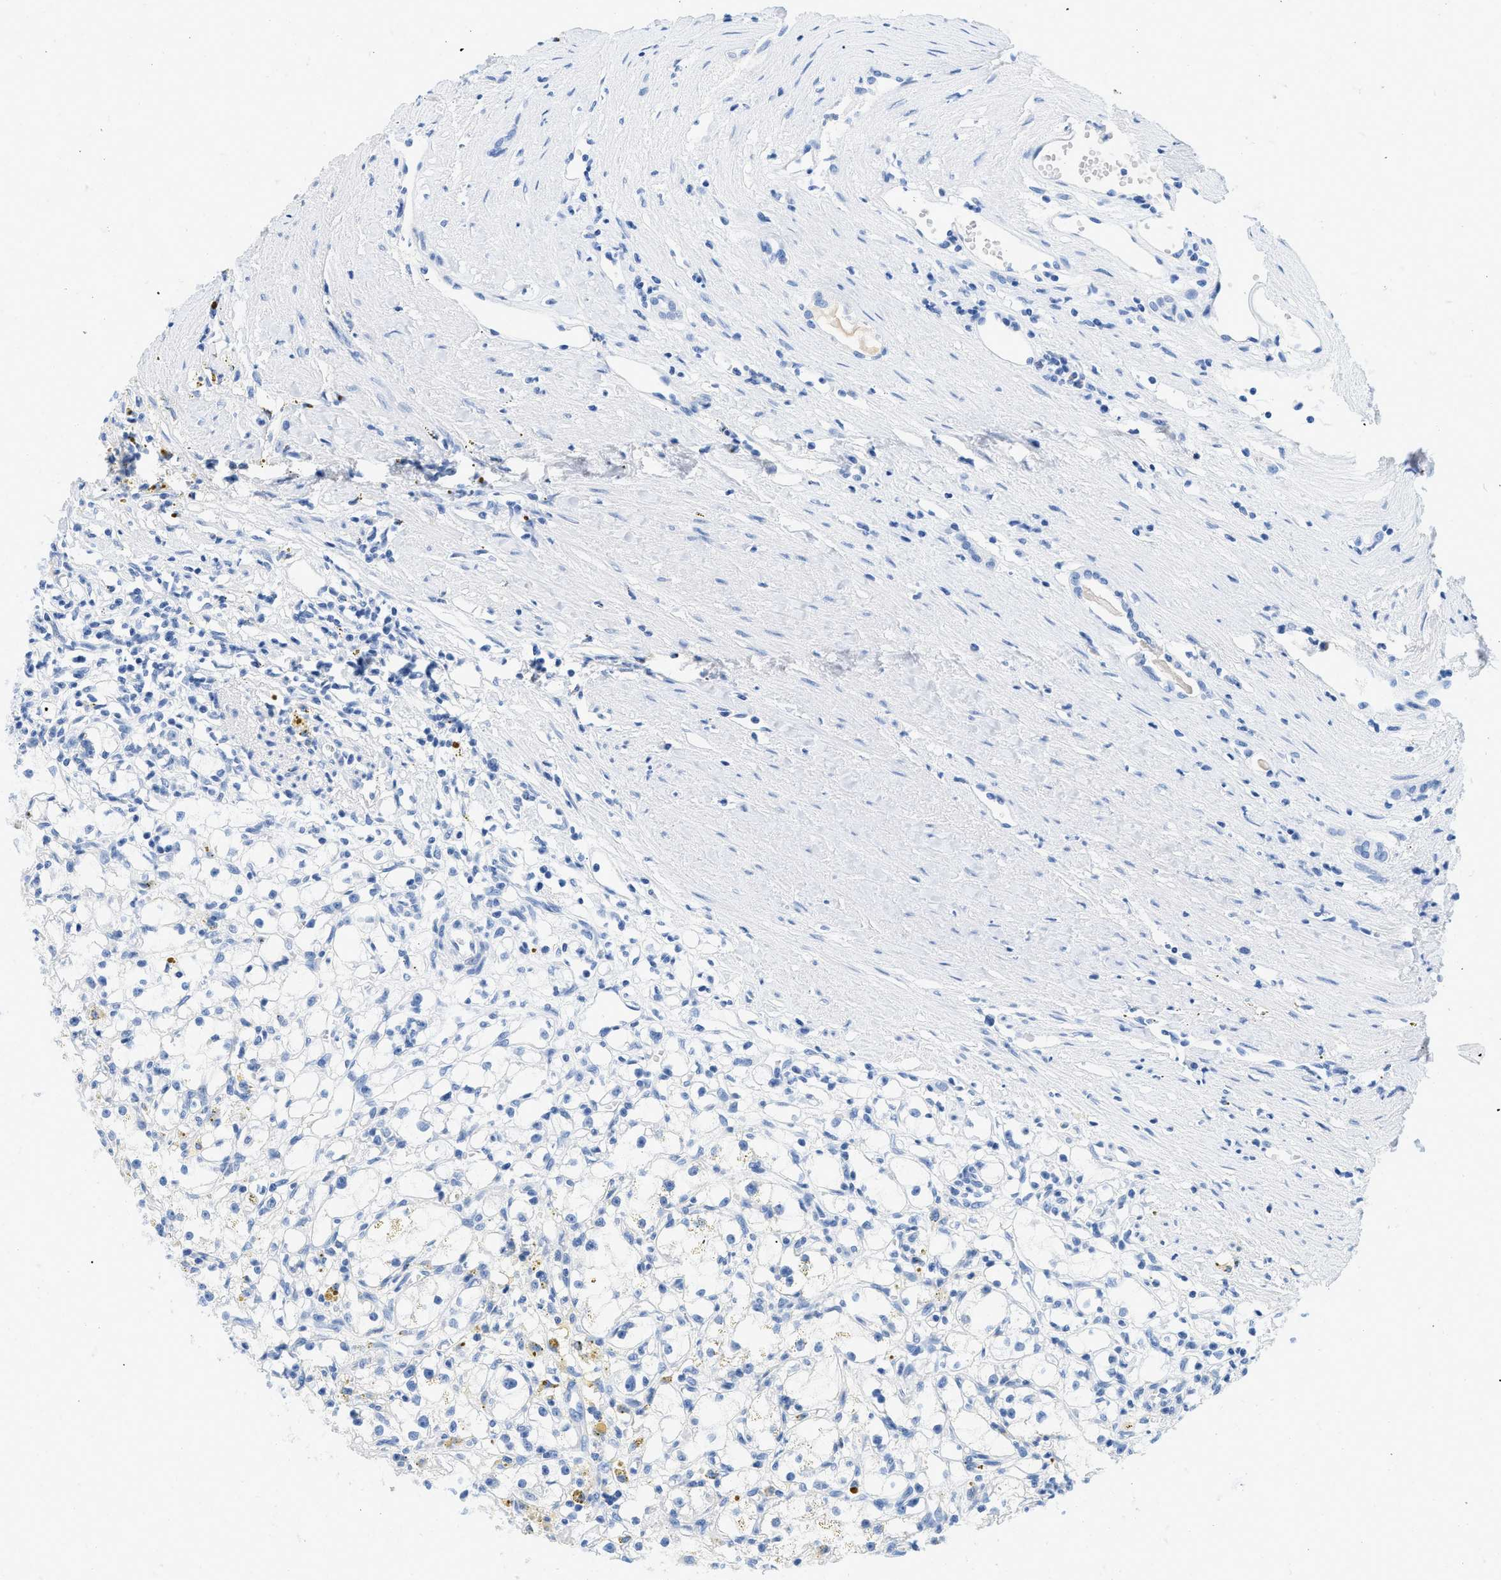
{"staining": {"intensity": "negative", "quantity": "none", "location": "none"}, "tissue": "renal cancer", "cell_type": "Tumor cells", "image_type": "cancer", "snomed": [{"axis": "morphology", "description": "Adenocarcinoma, NOS"}, {"axis": "topography", "description": "Kidney"}], "caption": "An immunohistochemistry image of adenocarcinoma (renal) is shown. There is no staining in tumor cells of adenocarcinoma (renal).", "gene": "GSN", "patient": {"sex": "male", "age": 56}}